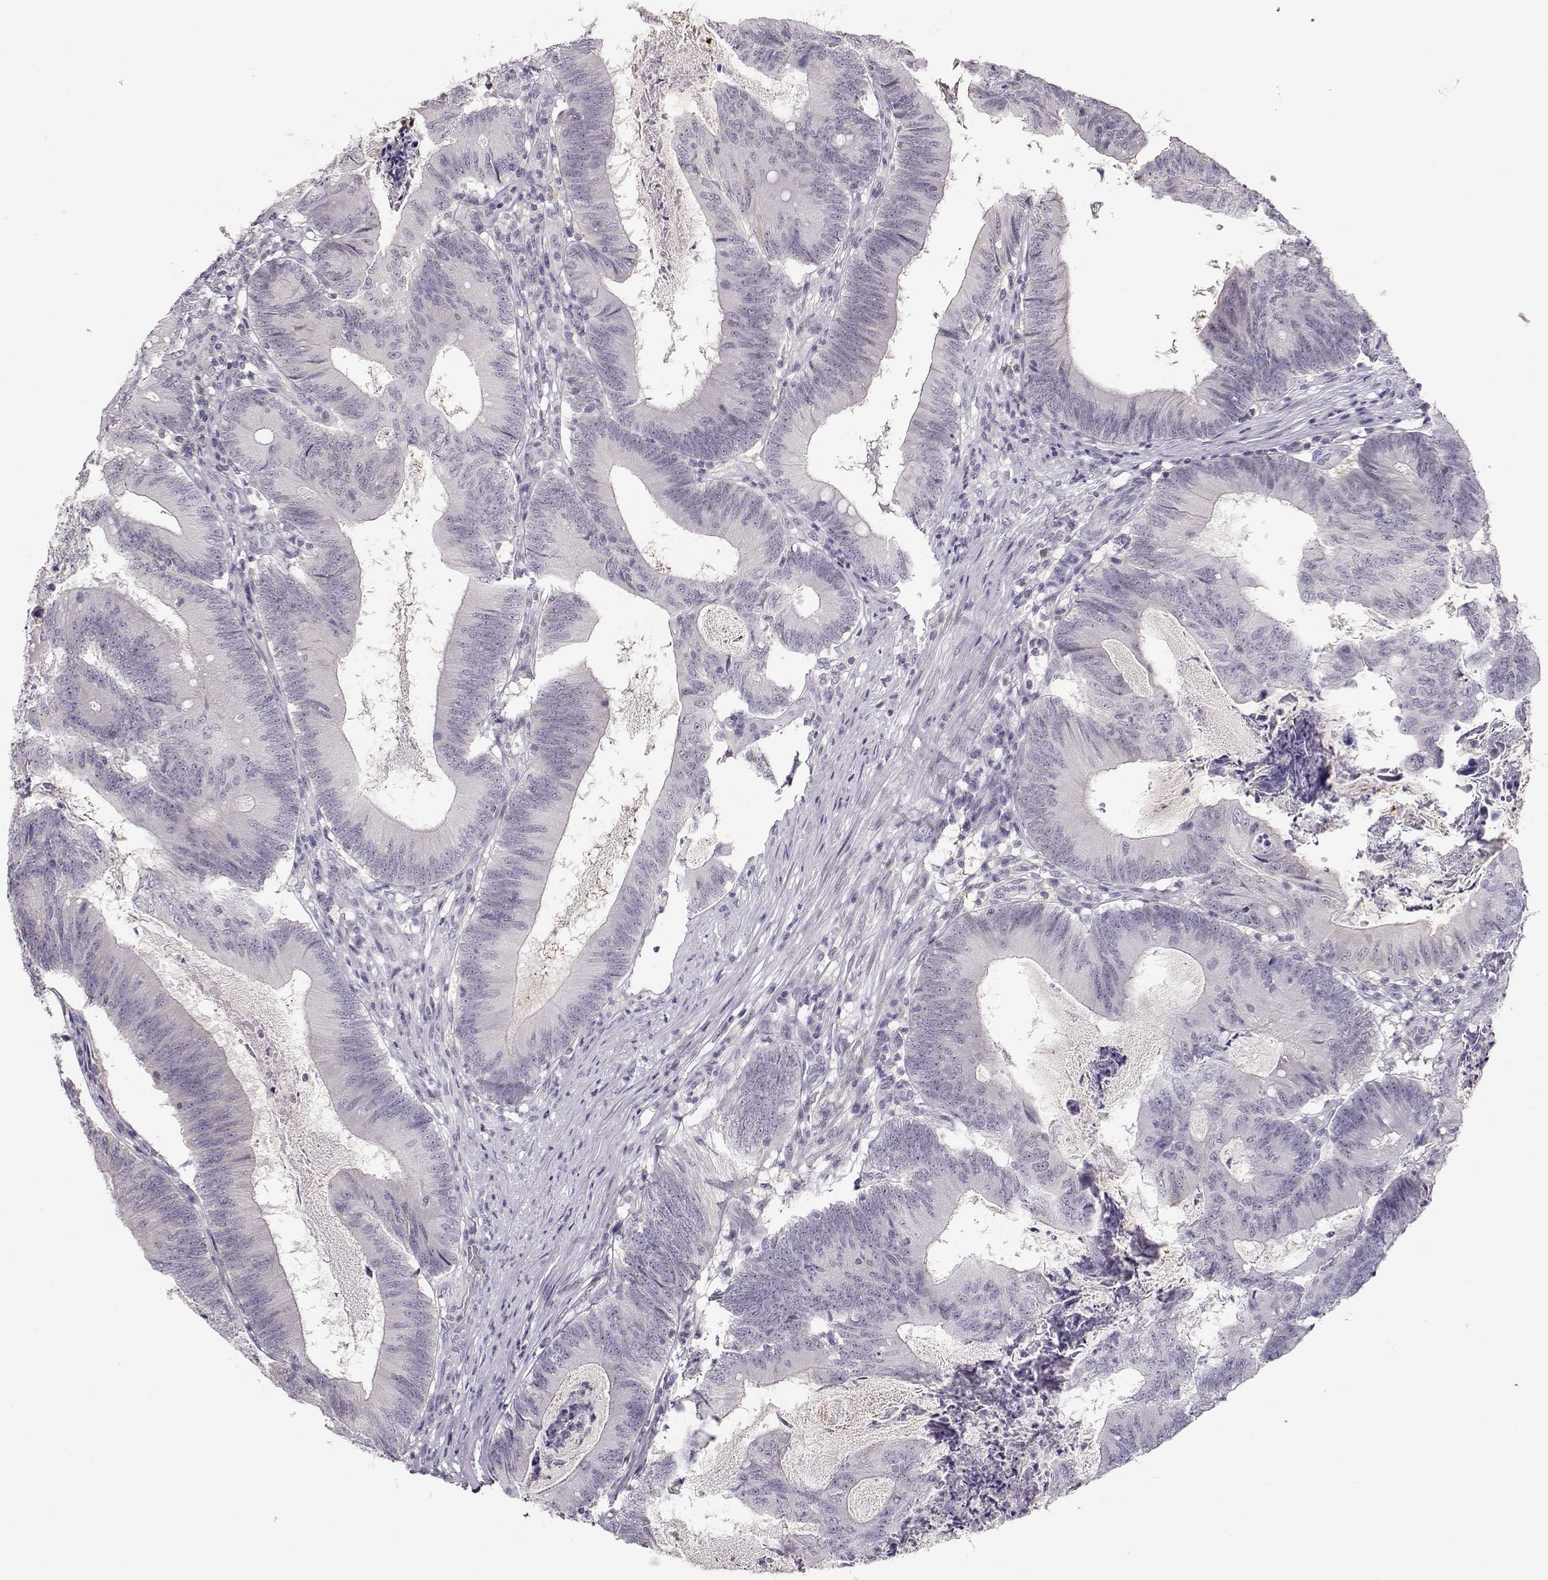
{"staining": {"intensity": "negative", "quantity": "none", "location": "none"}, "tissue": "colorectal cancer", "cell_type": "Tumor cells", "image_type": "cancer", "snomed": [{"axis": "morphology", "description": "Adenocarcinoma, NOS"}, {"axis": "topography", "description": "Colon"}], "caption": "Immunohistochemical staining of colorectal cancer exhibits no significant expression in tumor cells.", "gene": "TEPP", "patient": {"sex": "female", "age": 70}}